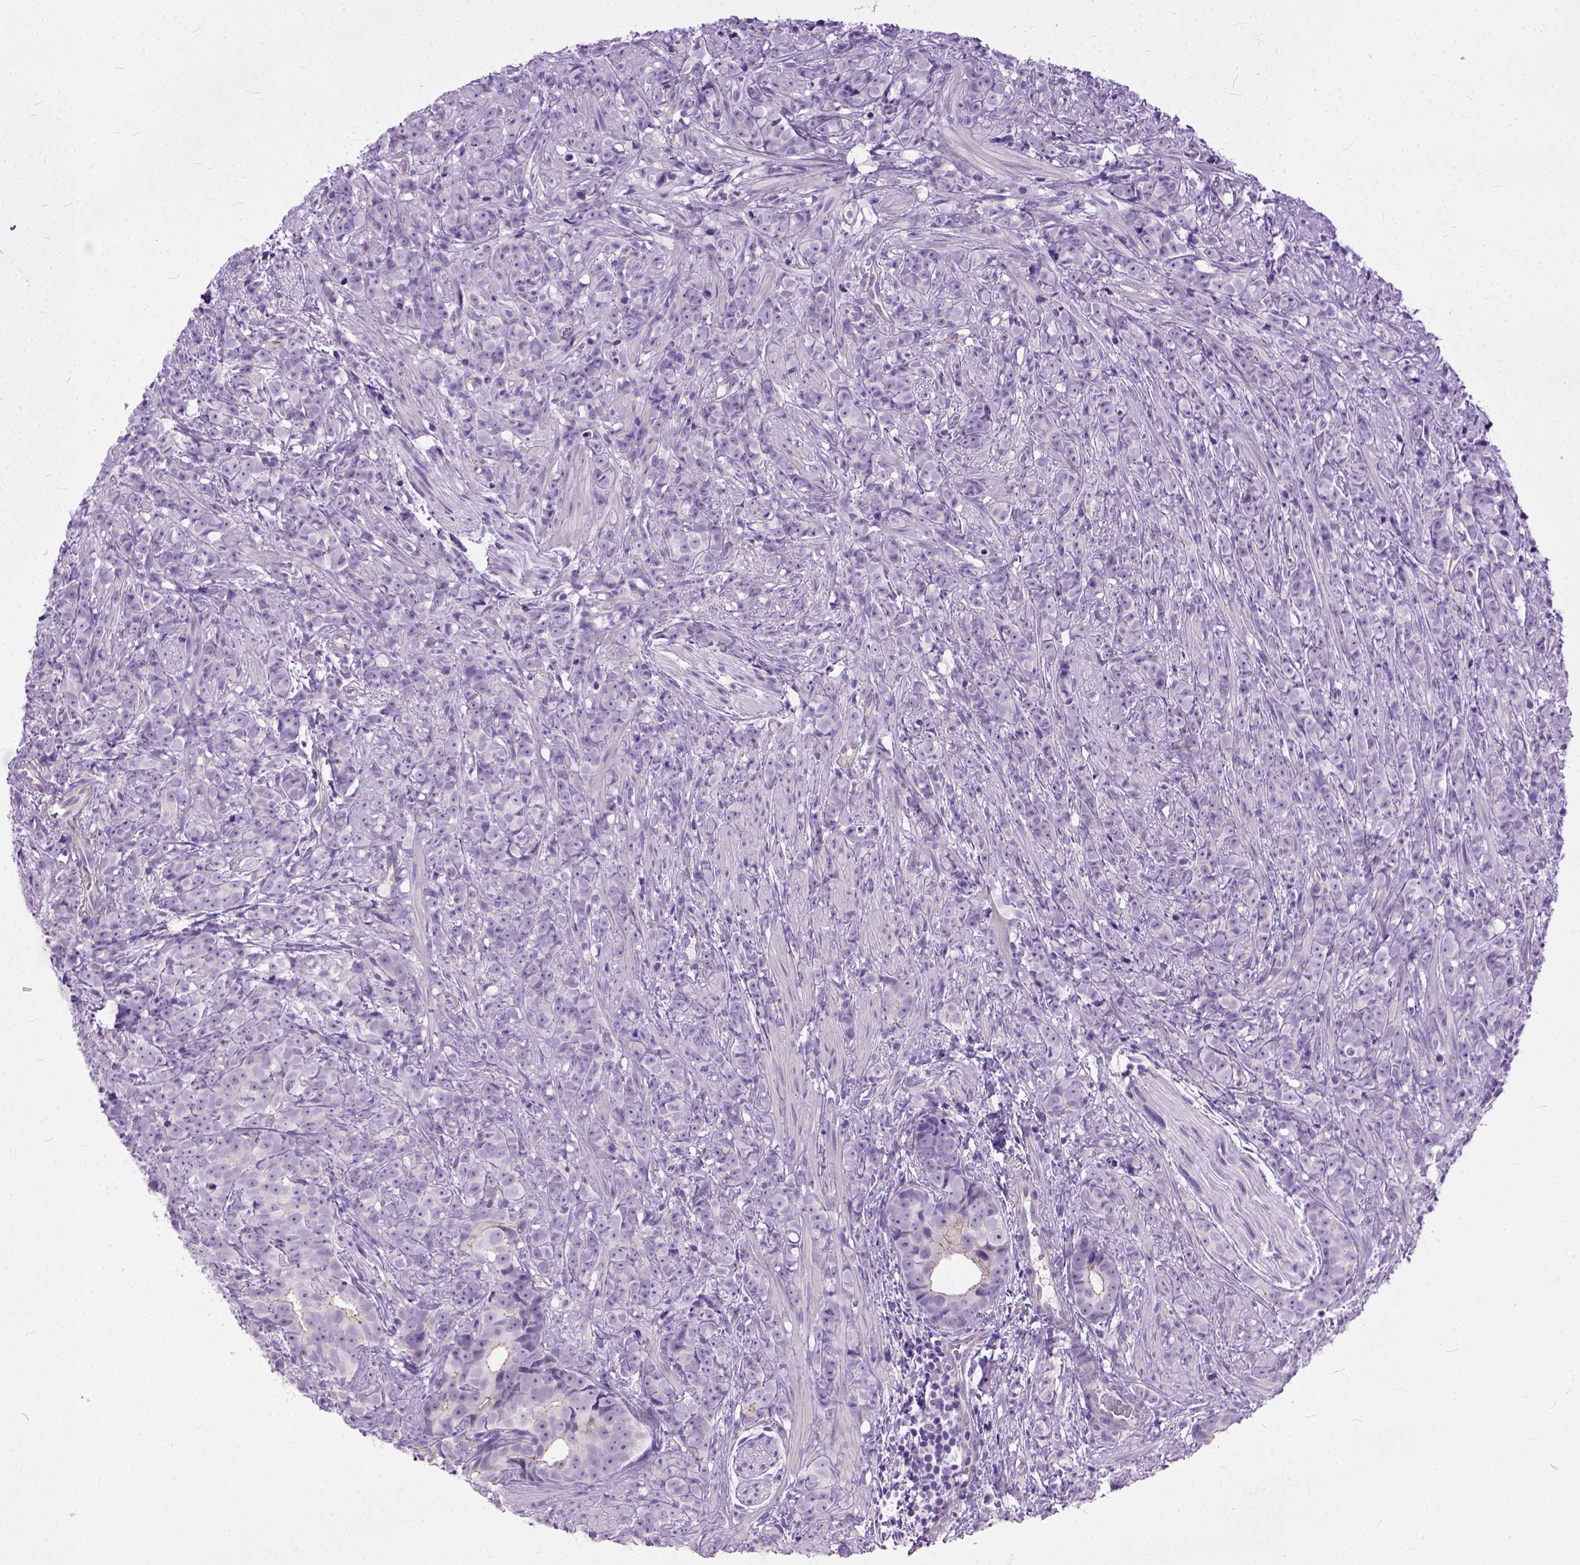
{"staining": {"intensity": "negative", "quantity": "none", "location": "none"}, "tissue": "prostate cancer", "cell_type": "Tumor cells", "image_type": "cancer", "snomed": [{"axis": "morphology", "description": "Adenocarcinoma, High grade"}, {"axis": "topography", "description": "Prostate"}], "caption": "A histopathology image of prostate cancer stained for a protein shows no brown staining in tumor cells. The staining is performed using DAB (3,3'-diaminobenzidine) brown chromogen with nuclei counter-stained in using hematoxylin.", "gene": "ADGRF1", "patient": {"sex": "male", "age": 81}}